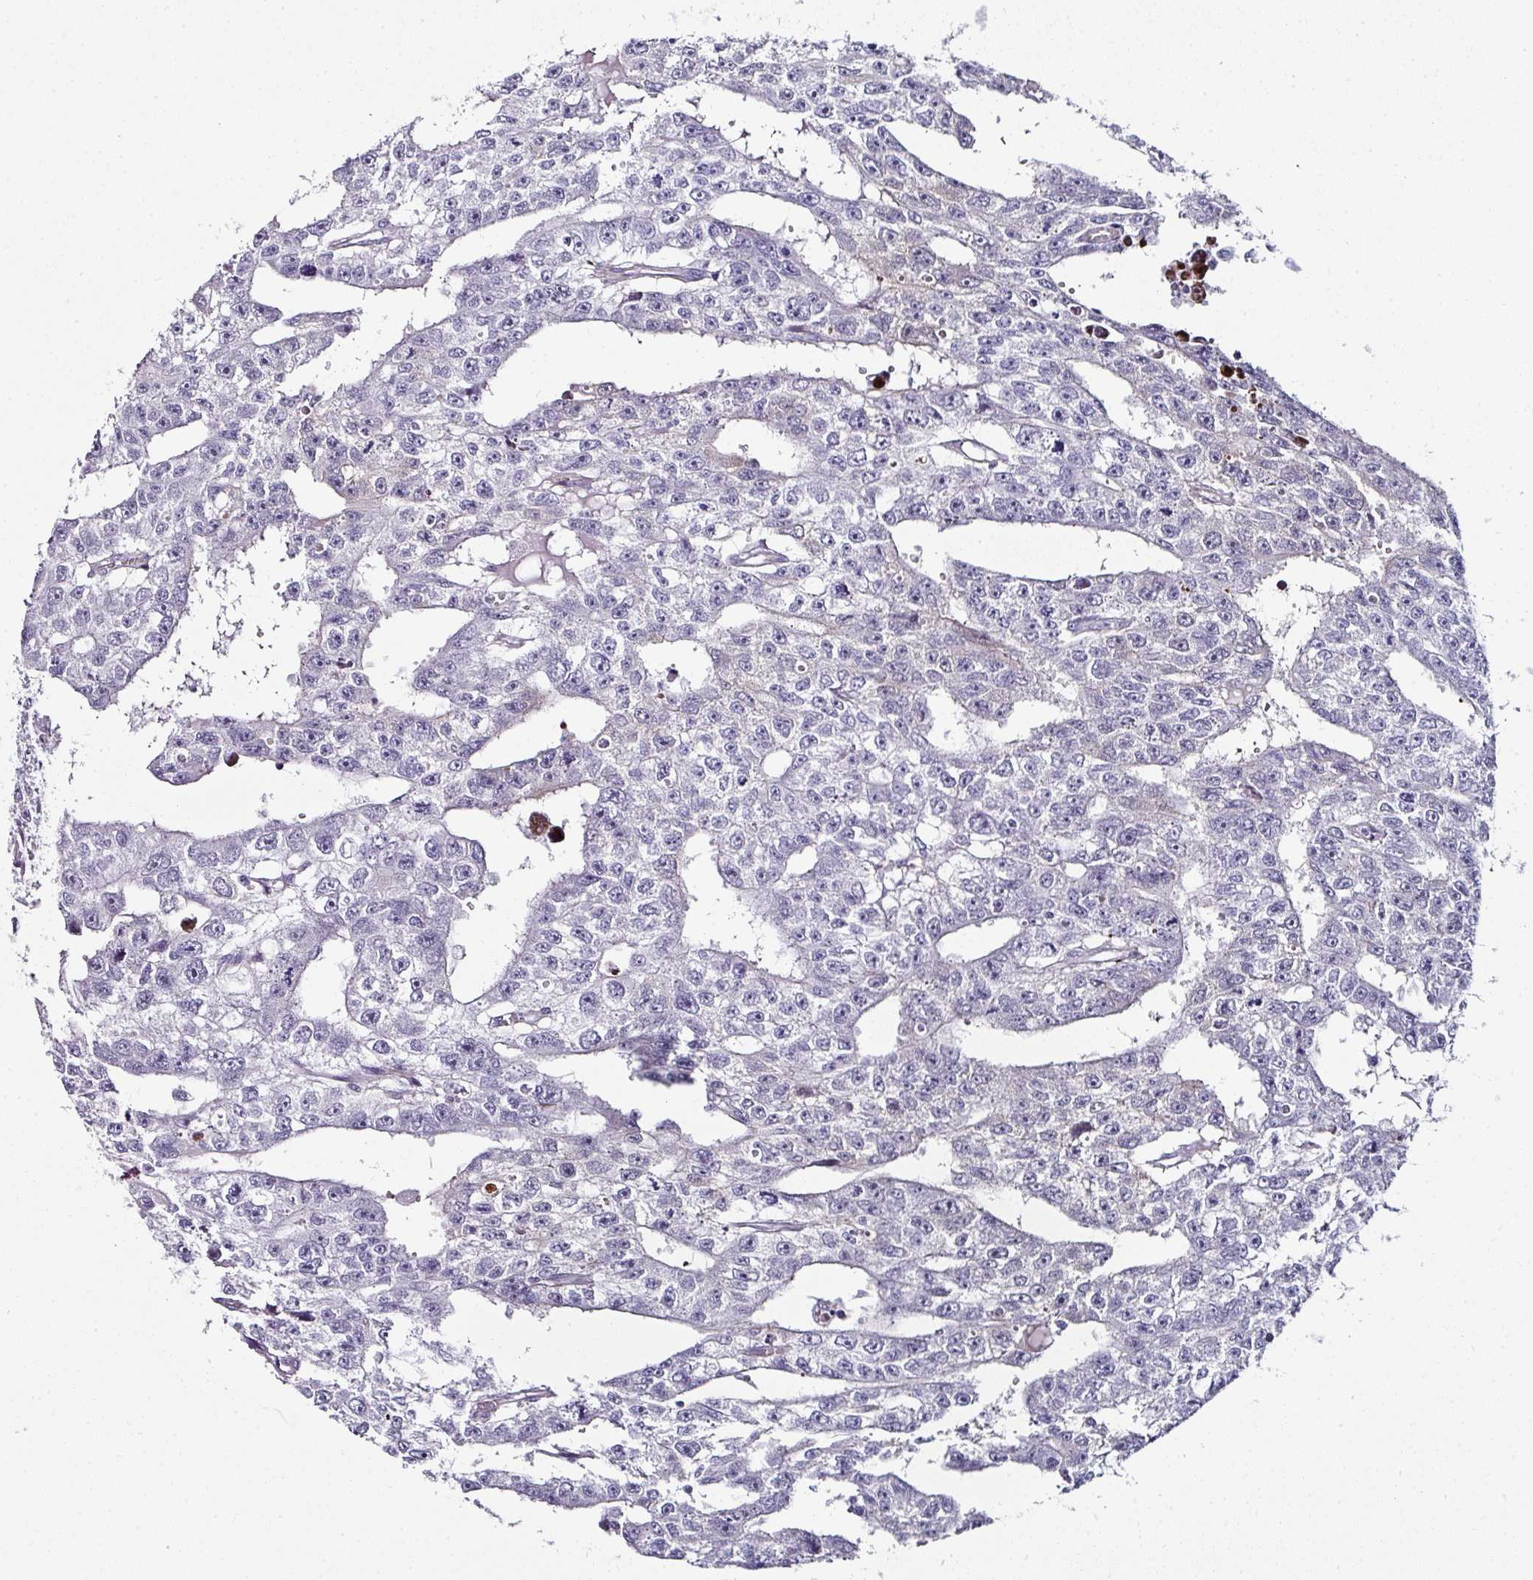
{"staining": {"intensity": "negative", "quantity": "none", "location": "none"}, "tissue": "testis cancer", "cell_type": "Tumor cells", "image_type": "cancer", "snomed": [{"axis": "morphology", "description": "Carcinoma, Embryonal, NOS"}, {"axis": "topography", "description": "Testis"}], "caption": "An IHC image of testis cancer is shown. There is no staining in tumor cells of testis cancer.", "gene": "TMPRSS9", "patient": {"sex": "male", "age": 20}}